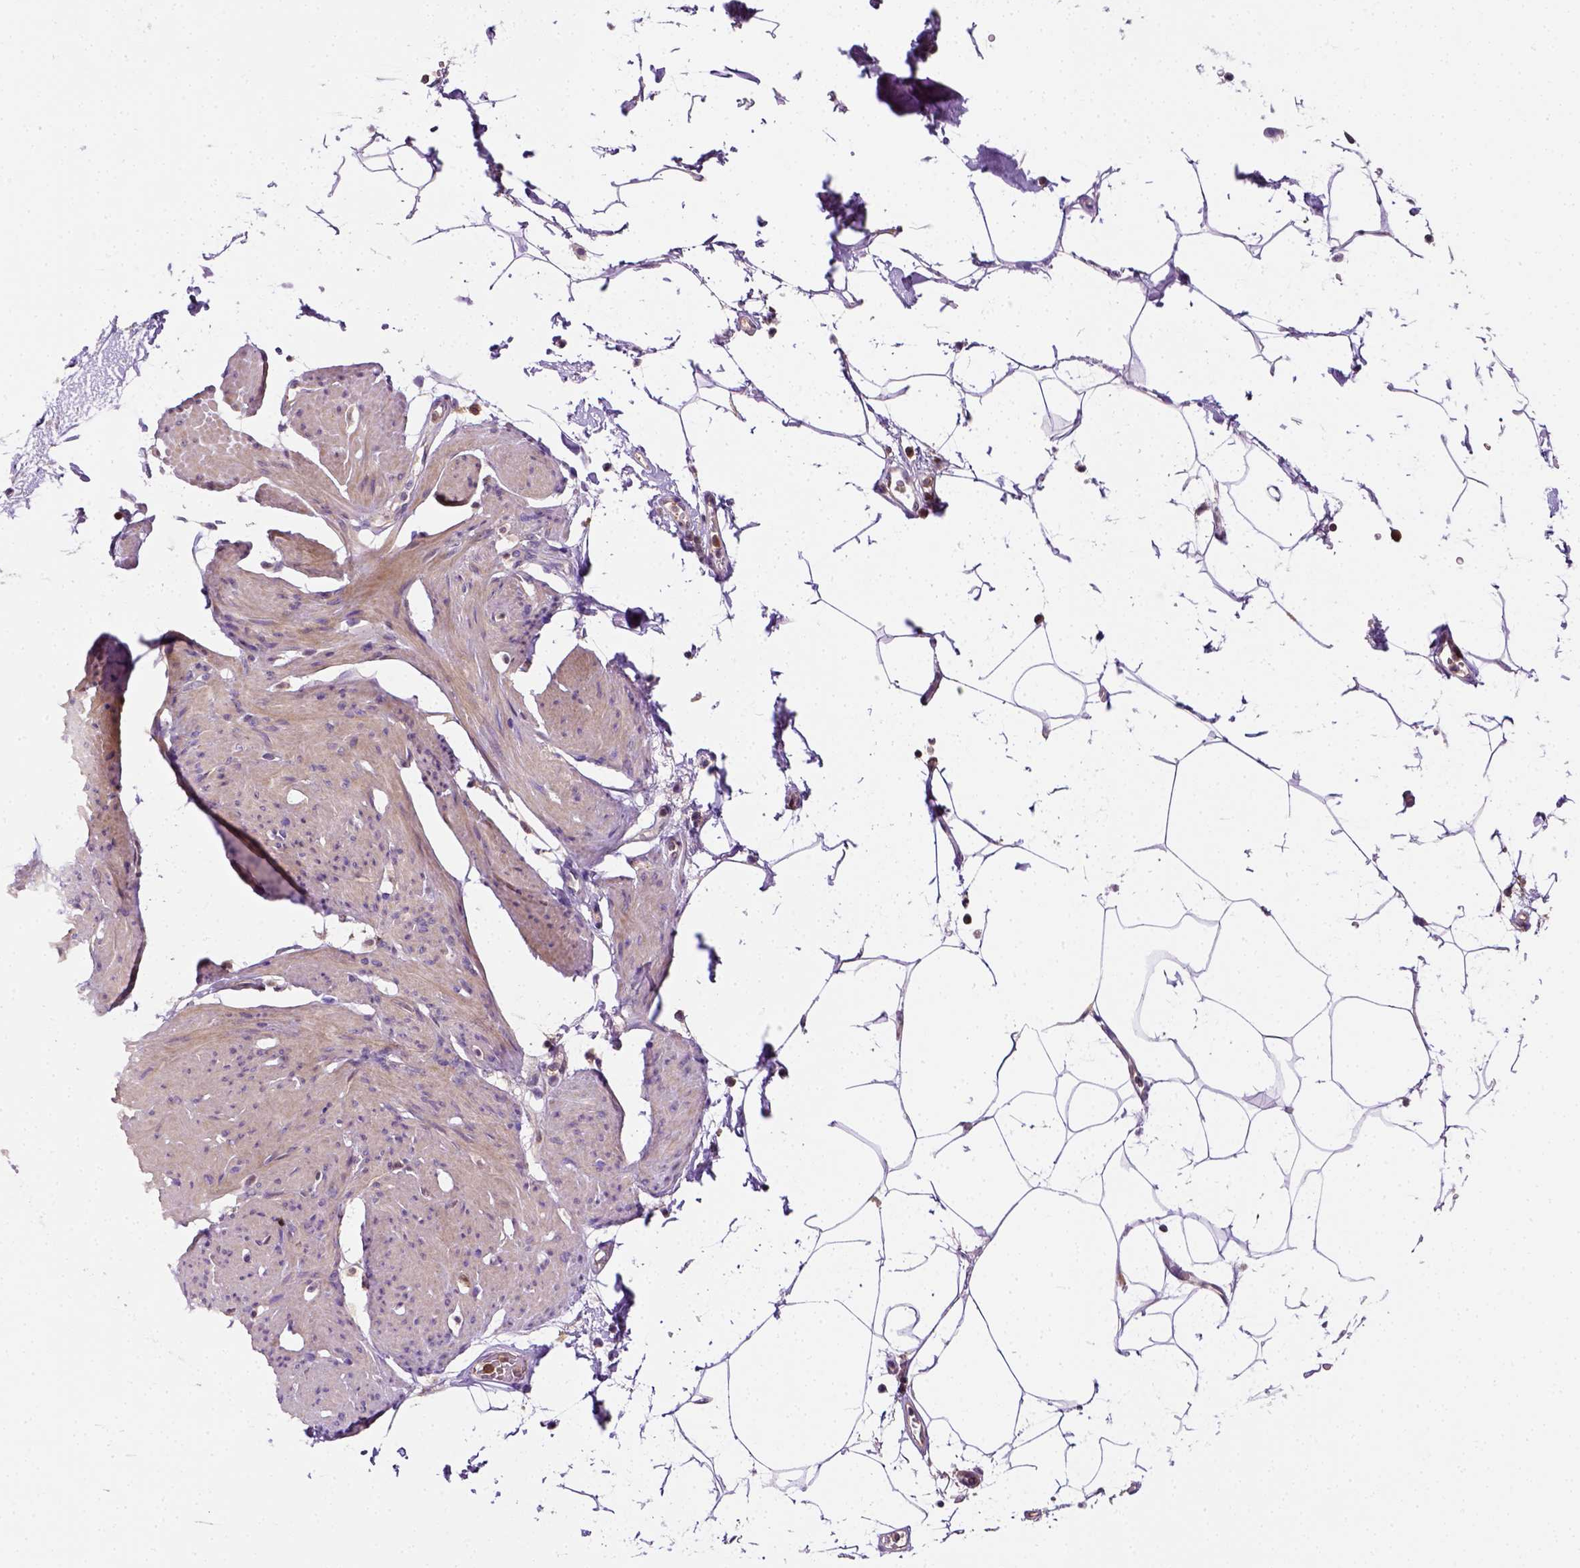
{"staining": {"intensity": "negative", "quantity": "none", "location": "none"}, "tissue": "smooth muscle", "cell_type": "Smooth muscle cells", "image_type": "normal", "snomed": [{"axis": "morphology", "description": "Normal tissue, NOS"}, {"axis": "topography", "description": "Adipose tissue"}, {"axis": "topography", "description": "Smooth muscle"}, {"axis": "topography", "description": "Peripheral nerve tissue"}], "caption": "High magnification brightfield microscopy of benign smooth muscle stained with DAB (brown) and counterstained with hematoxylin (blue): smooth muscle cells show no significant staining.", "gene": "MATK", "patient": {"sex": "male", "age": 83}}